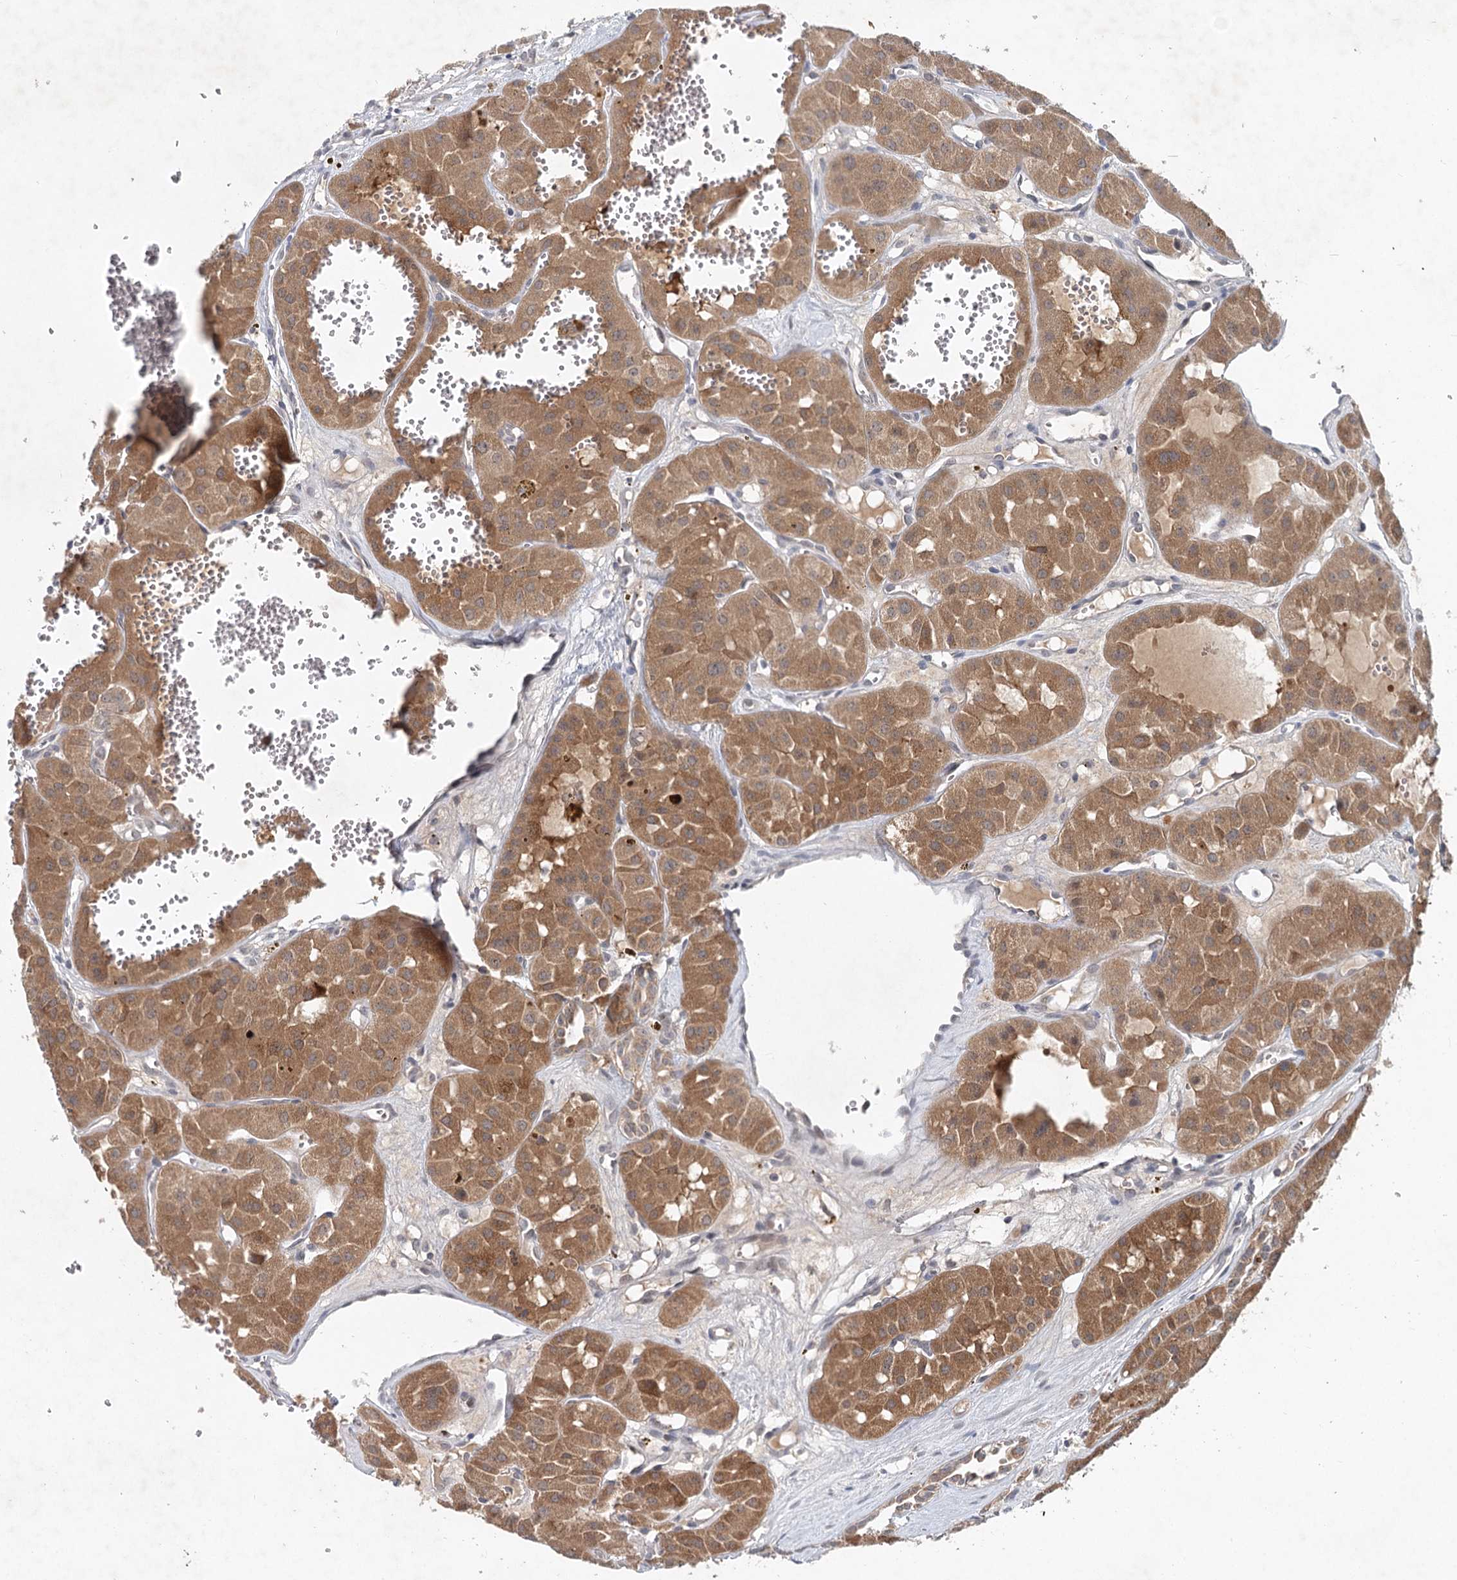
{"staining": {"intensity": "moderate", "quantity": ">75%", "location": "cytoplasmic/membranous"}, "tissue": "renal cancer", "cell_type": "Tumor cells", "image_type": "cancer", "snomed": [{"axis": "morphology", "description": "Carcinoma, NOS"}, {"axis": "topography", "description": "Kidney"}], "caption": "About >75% of tumor cells in human renal cancer (carcinoma) exhibit moderate cytoplasmic/membranous protein expression as visualized by brown immunohistochemical staining.", "gene": "AP3B1", "patient": {"sex": "female", "age": 75}}